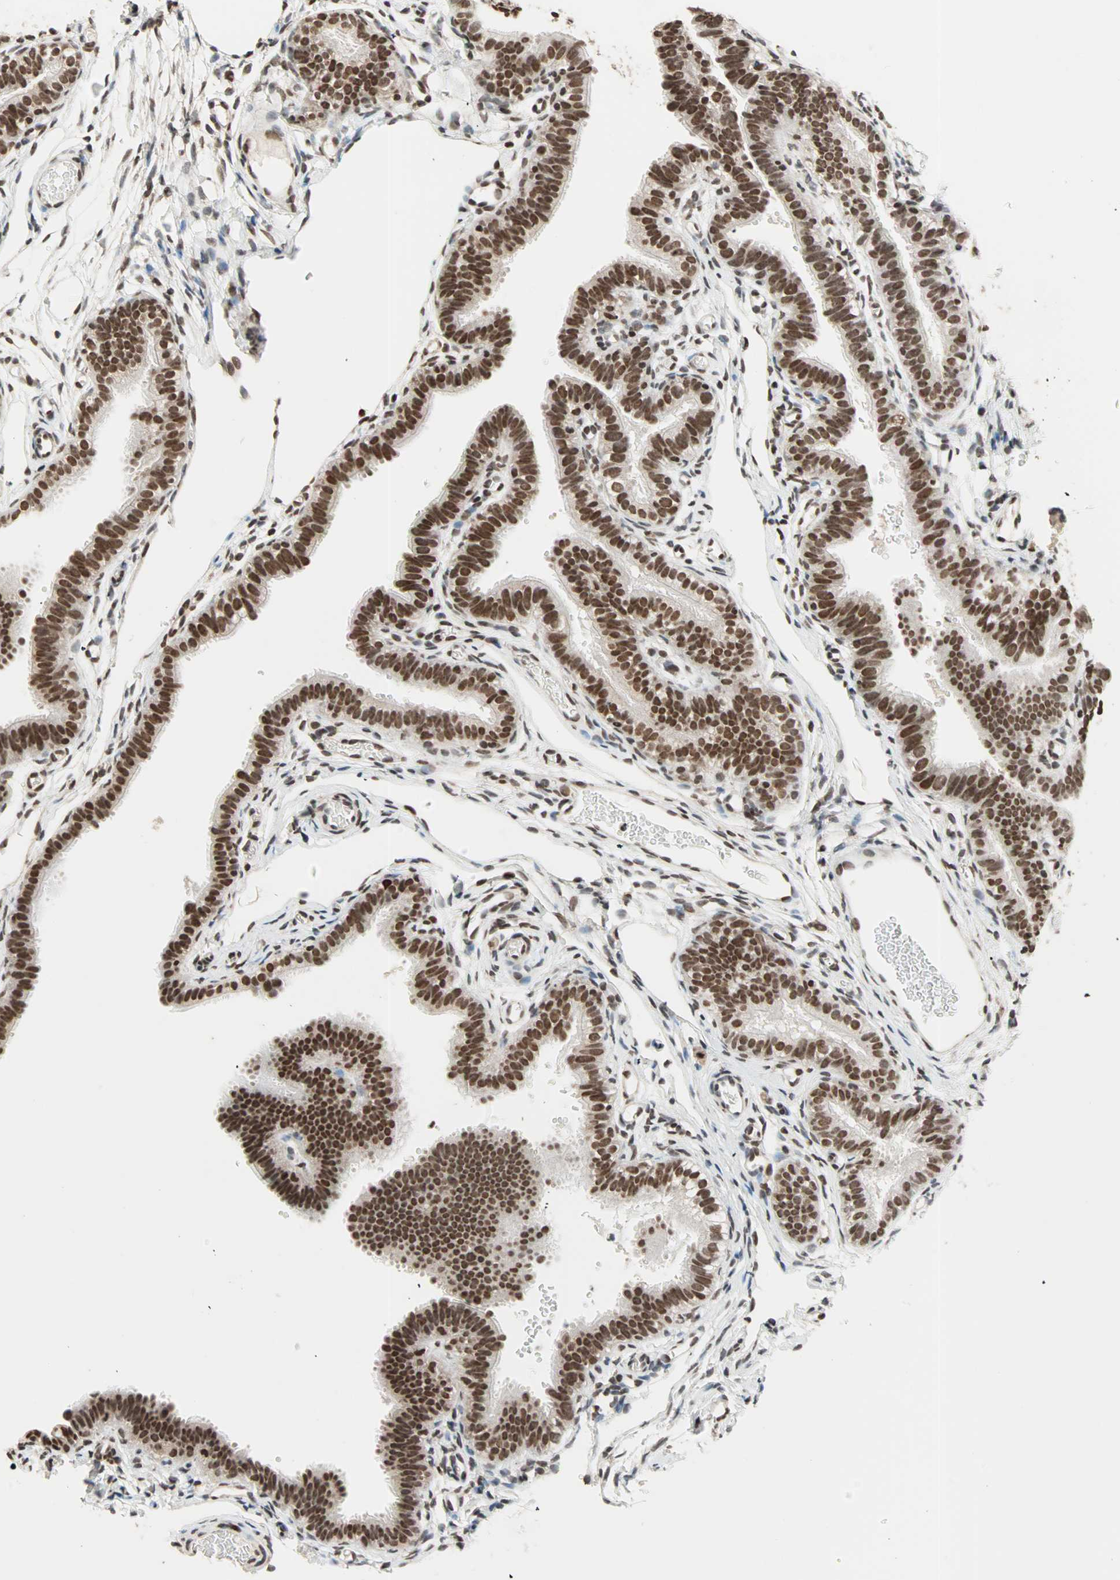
{"staining": {"intensity": "strong", "quantity": ">75%", "location": "nuclear"}, "tissue": "fallopian tube", "cell_type": "Glandular cells", "image_type": "normal", "snomed": [{"axis": "morphology", "description": "Normal tissue, NOS"}, {"axis": "topography", "description": "Fallopian tube"}, {"axis": "topography", "description": "Placenta"}], "caption": "Immunohistochemistry histopathology image of normal human fallopian tube stained for a protein (brown), which reveals high levels of strong nuclear staining in about >75% of glandular cells.", "gene": "DAZAP1", "patient": {"sex": "female", "age": 34}}